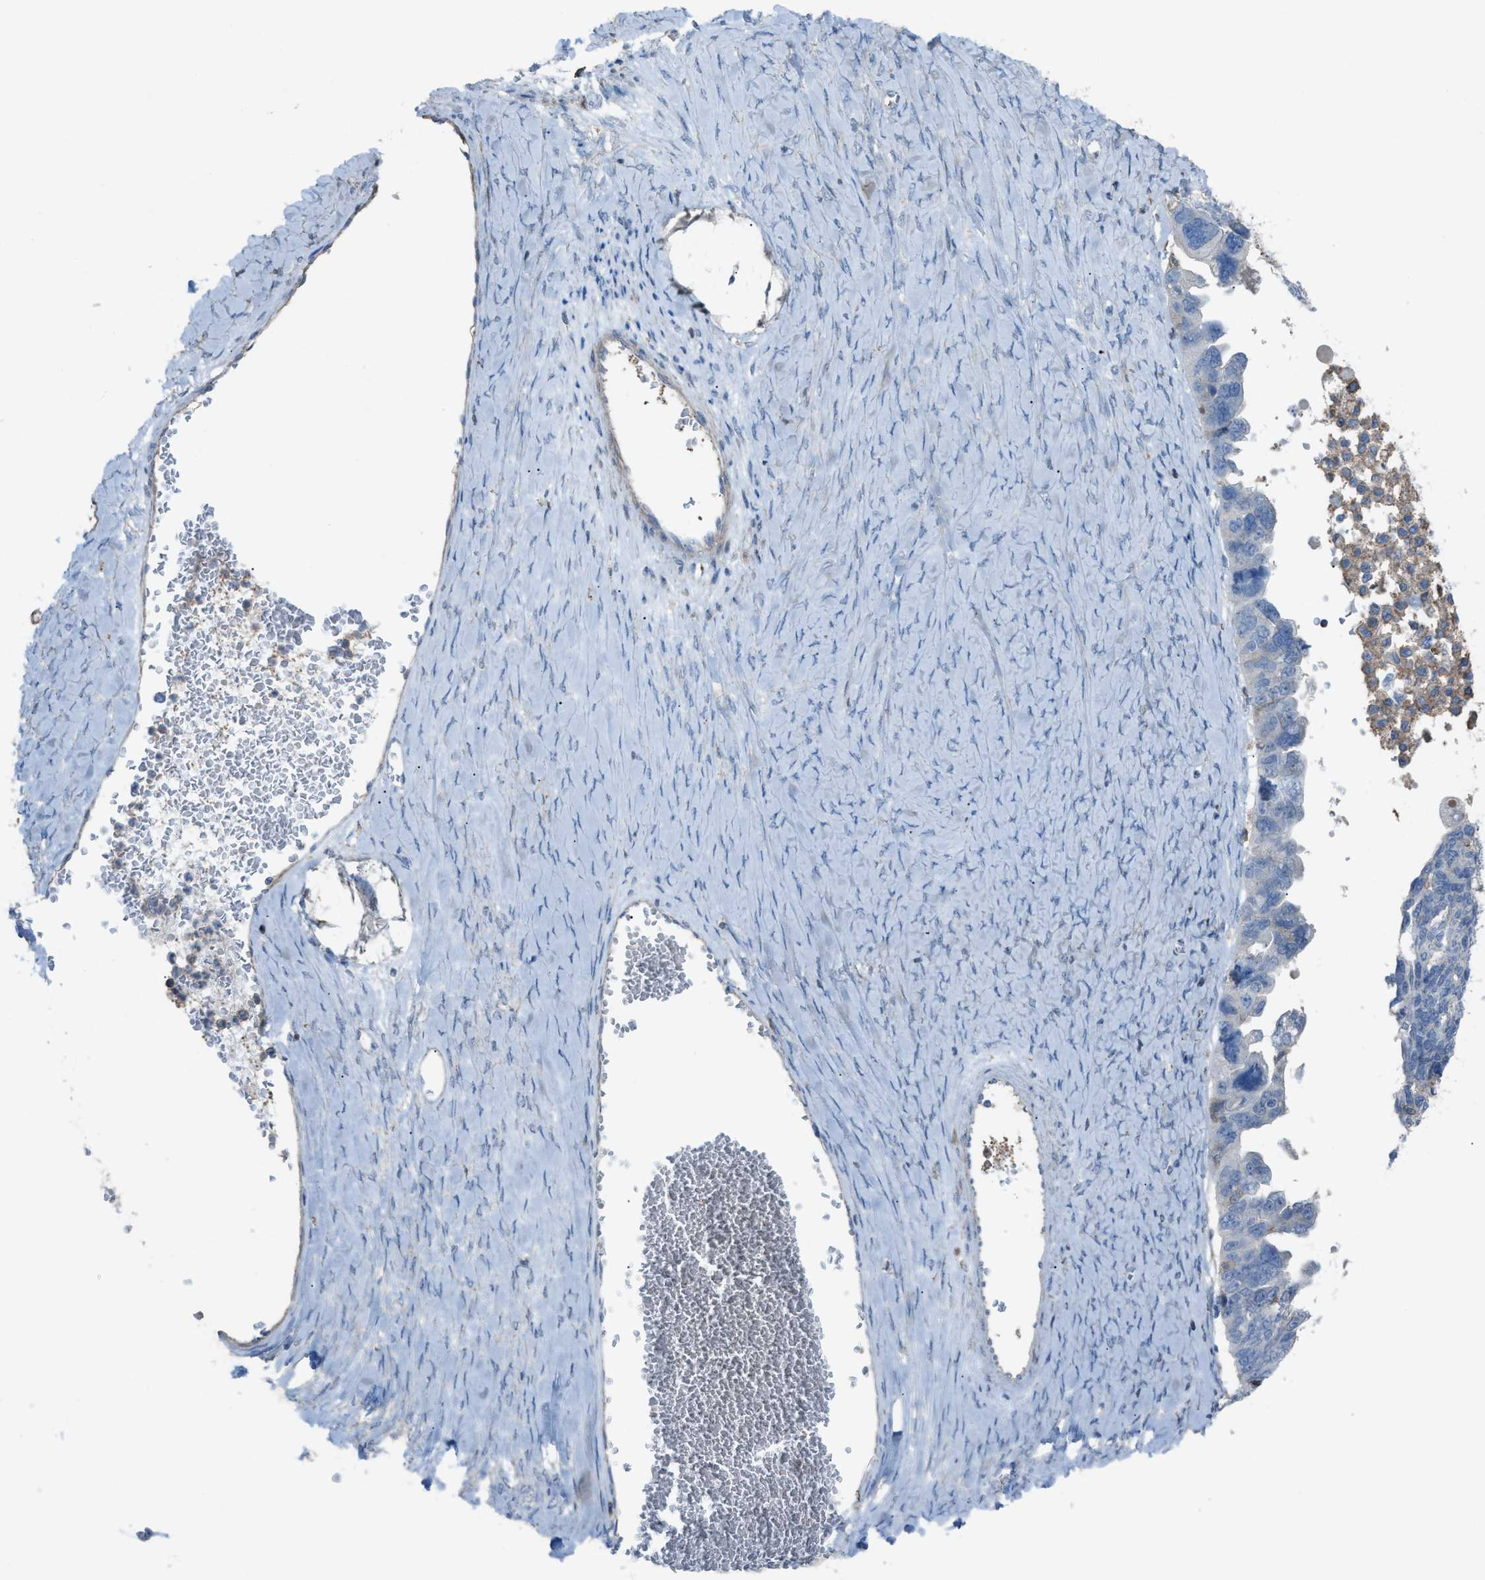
{"staining": {"intensity": "negative", "quantity": "none", "location": "none"}, "tissue": "ovarian cancer", "cell_type": "Tumor cells", "image_type": "cancer", "snomed": [{"axis": "morphology", "description": "Cystadenocarcinoma, serous, NOS"}, {"axis": "topography", "description": "Ovary"}], "caption": "Immunohistochemistry histopathology image of neoplastic tissue: serous cystadenocarcinoma (ovarian) stained with DAB (3,3'-diaminobenzidine) exhibits no significant protein expression in tumor cells.", "gene": "NCK2", "patient": {"sex": "female", "age": 79}}